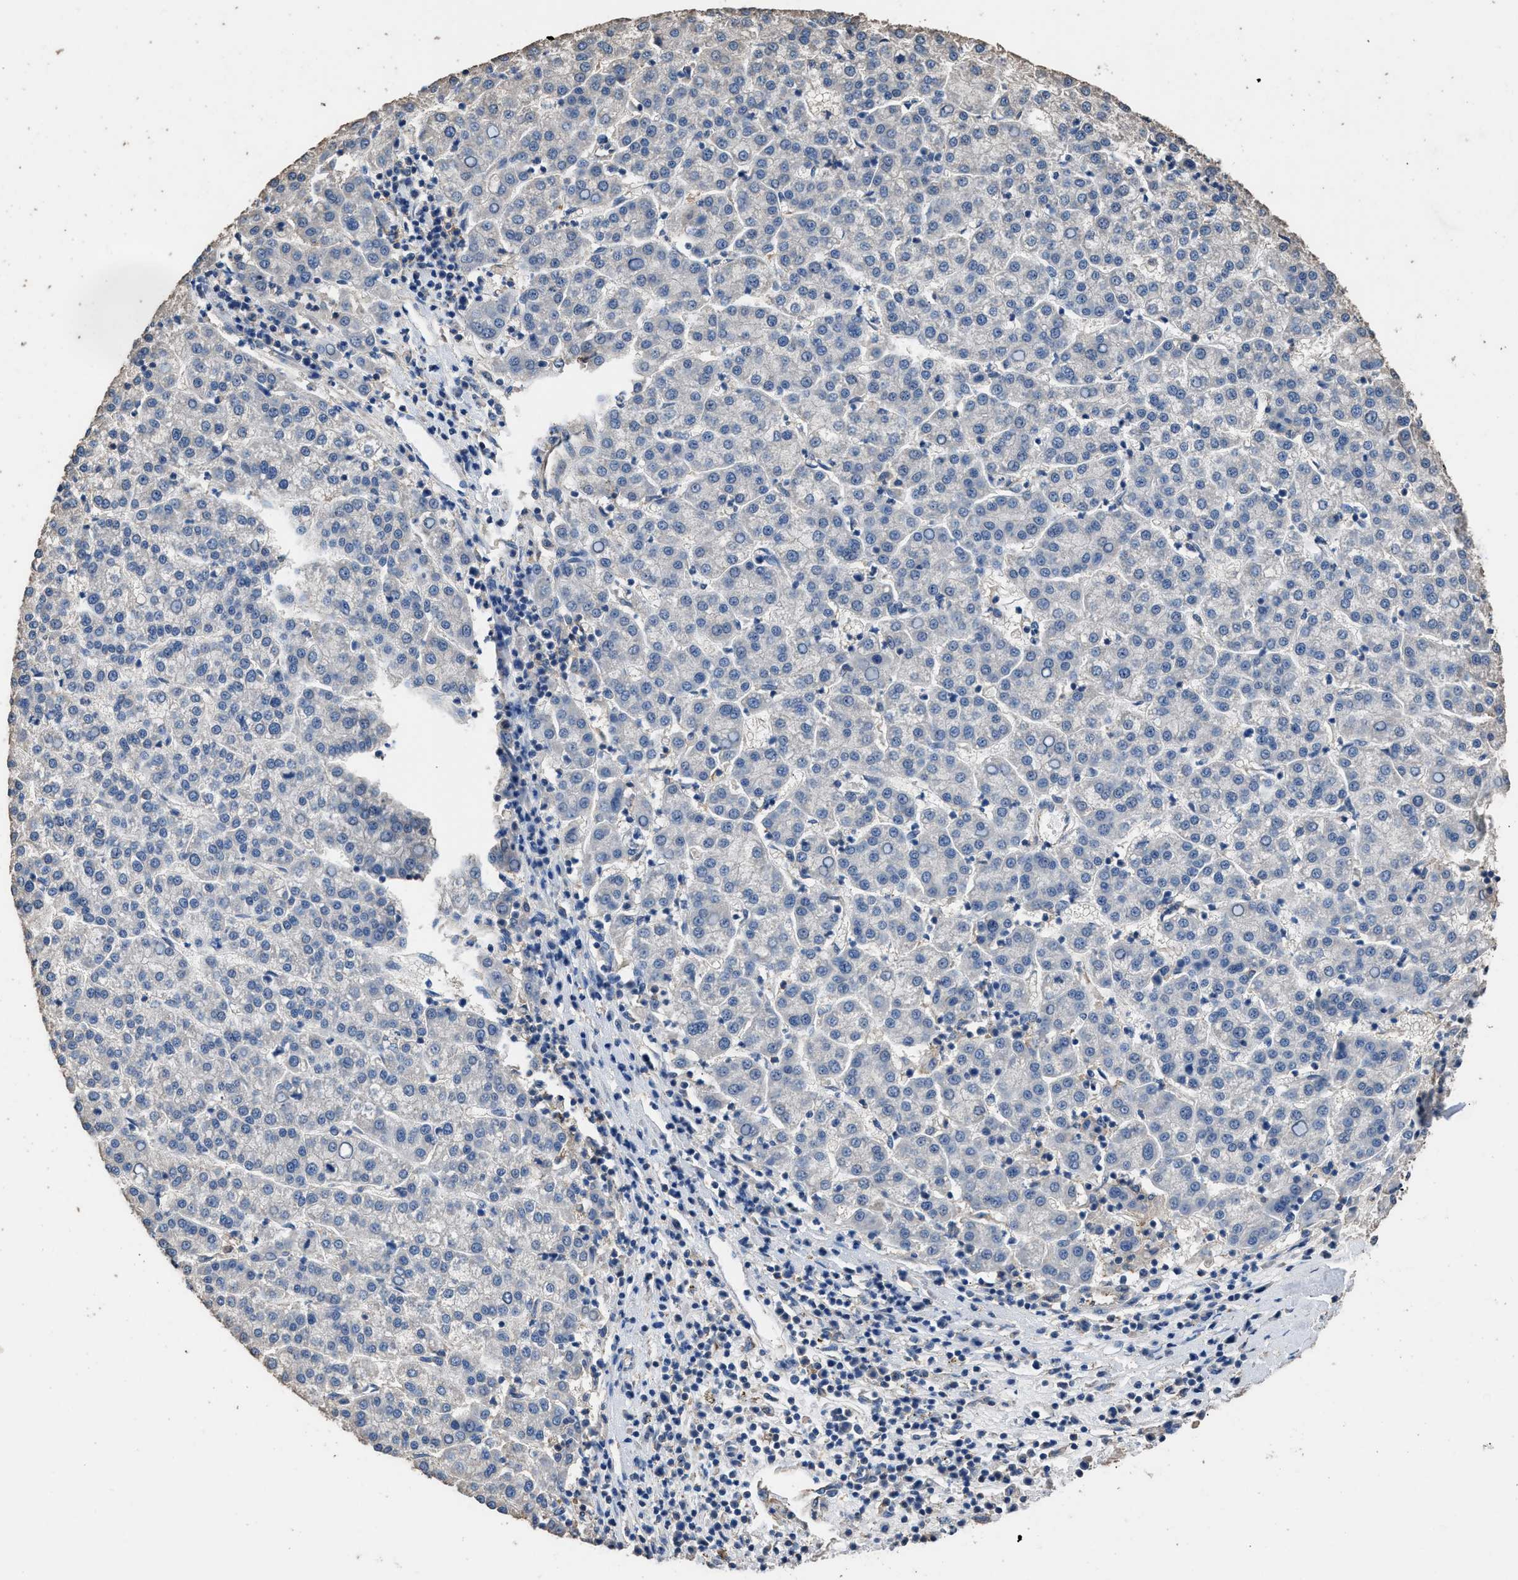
{"staining": {"intensity": "negative", "quantity": "none", "location": "none"}, "tissue": "liver cancer", "cell_type": "Tumor cells", "image_type": "cancer", "snomed": [{"axis": "morphology", "description": "Carcinoma, Hepatocellular, NOS"}, {"axis": "topography", "description": "Liver"}], "caption": "This histopathology image is of liver cancer stained with immunohistochemistry to label a protein in brown with the nuclei are counter-stained blue. There is no expression in tumor cells.", "gene": "ITSN1", "patient": {"sex": "female", "age": 58}}